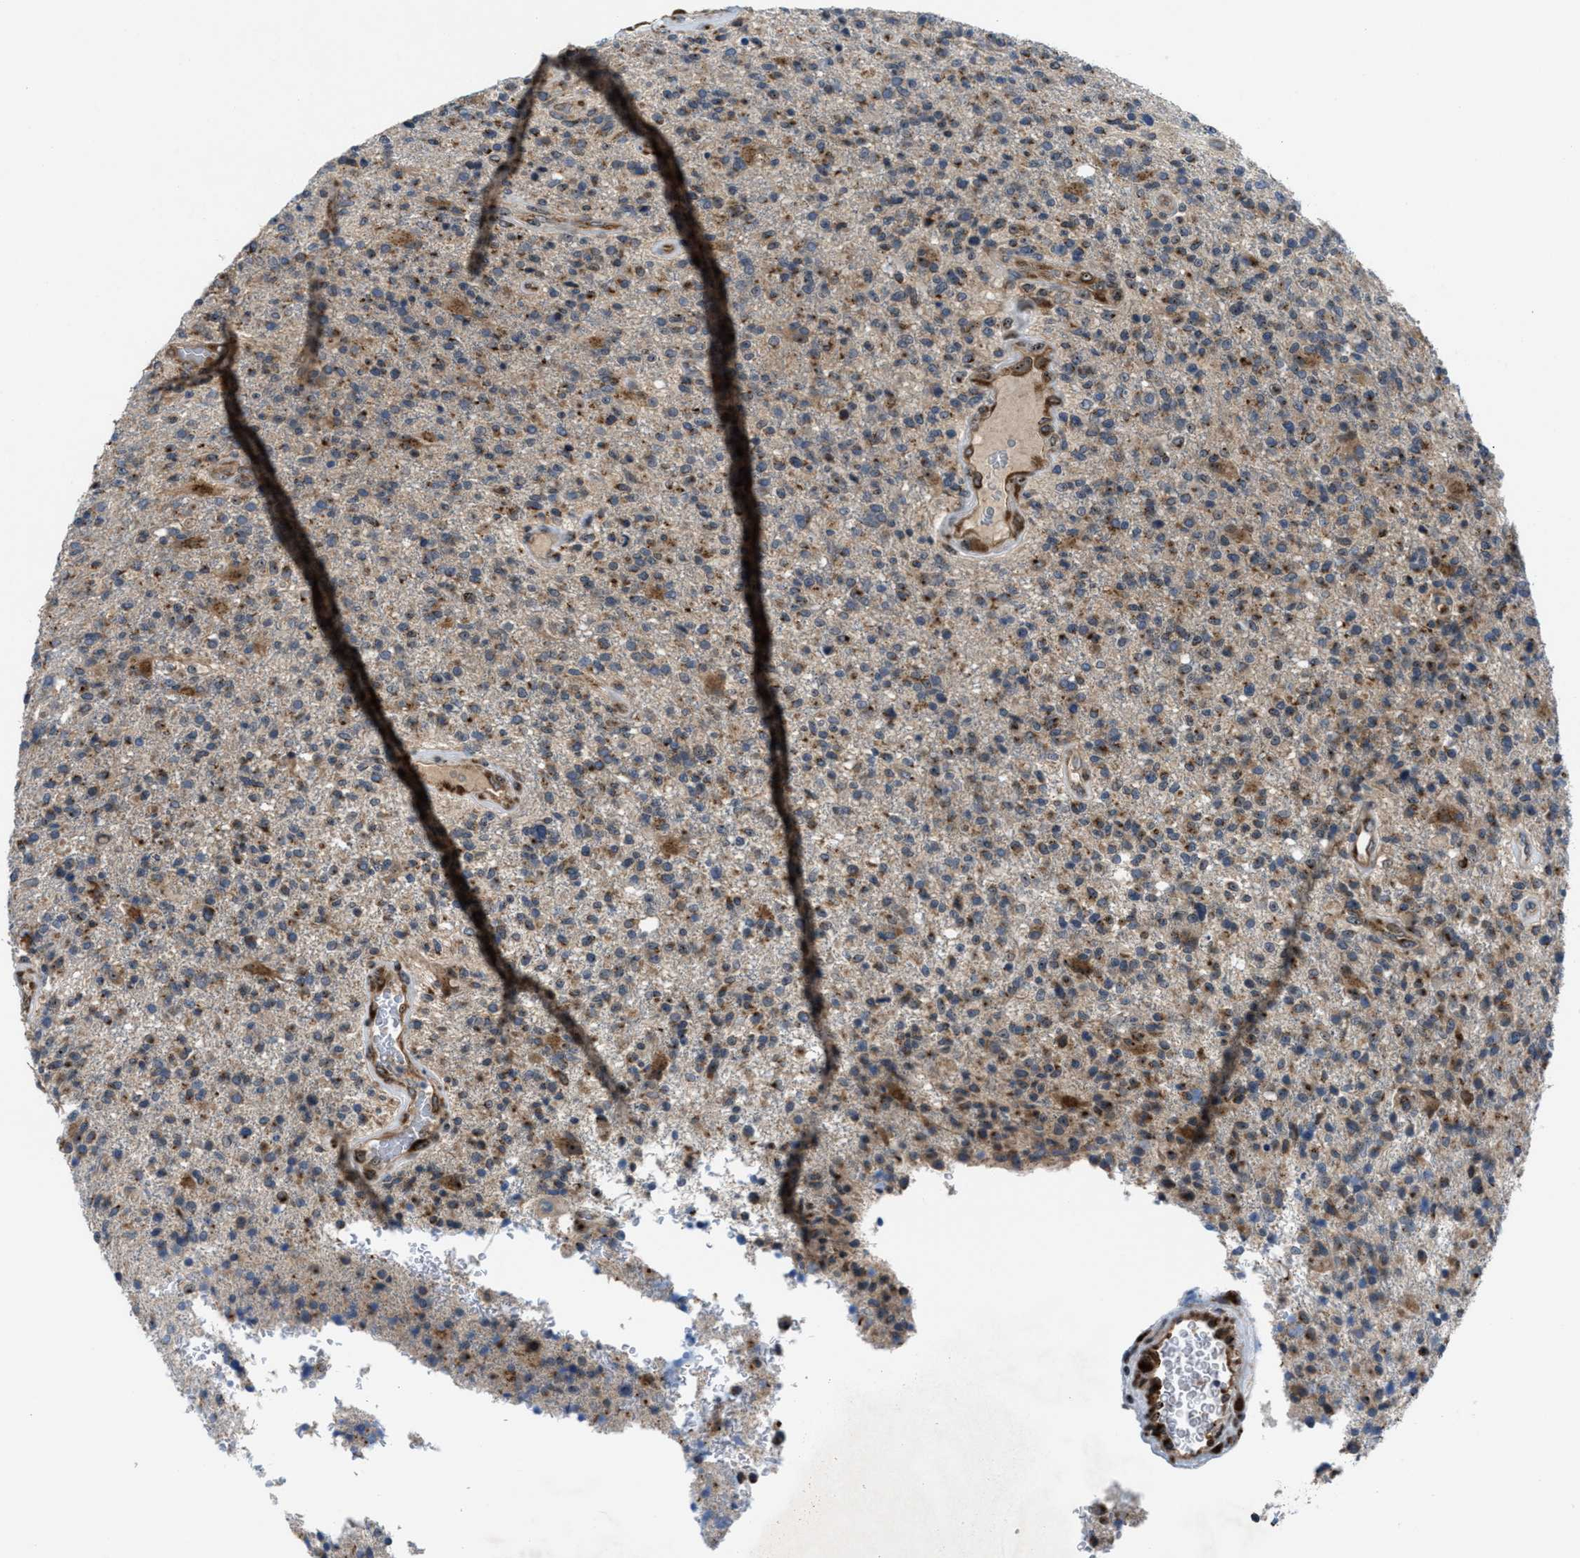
{"staining": {"intensity": "moderate", "quantity": "25%-75%", "location": "cytoplasmic/membranous"}, "tissue": "glioma", "cell_type": "Tumor cells", "image_type": "cancer", "snomed": [{"axis": "morphology", "description": "Glioma, malignant, High grade"}, {"axis": "topography", "description": "Brain"}], "caption": "A brown stain labels moderate cytoplasmic/membranous staining of a protein in human glioma tumor cells. The staining was performed using DAB (3,3'-diaminobenzidine) to visualize the protein expression in brown, while the nuclei were stained in blue with hematoxylin (Magnification: 20x).", "gene": "SLC38A10", "patient": {"sex": "male", "age": 72}}